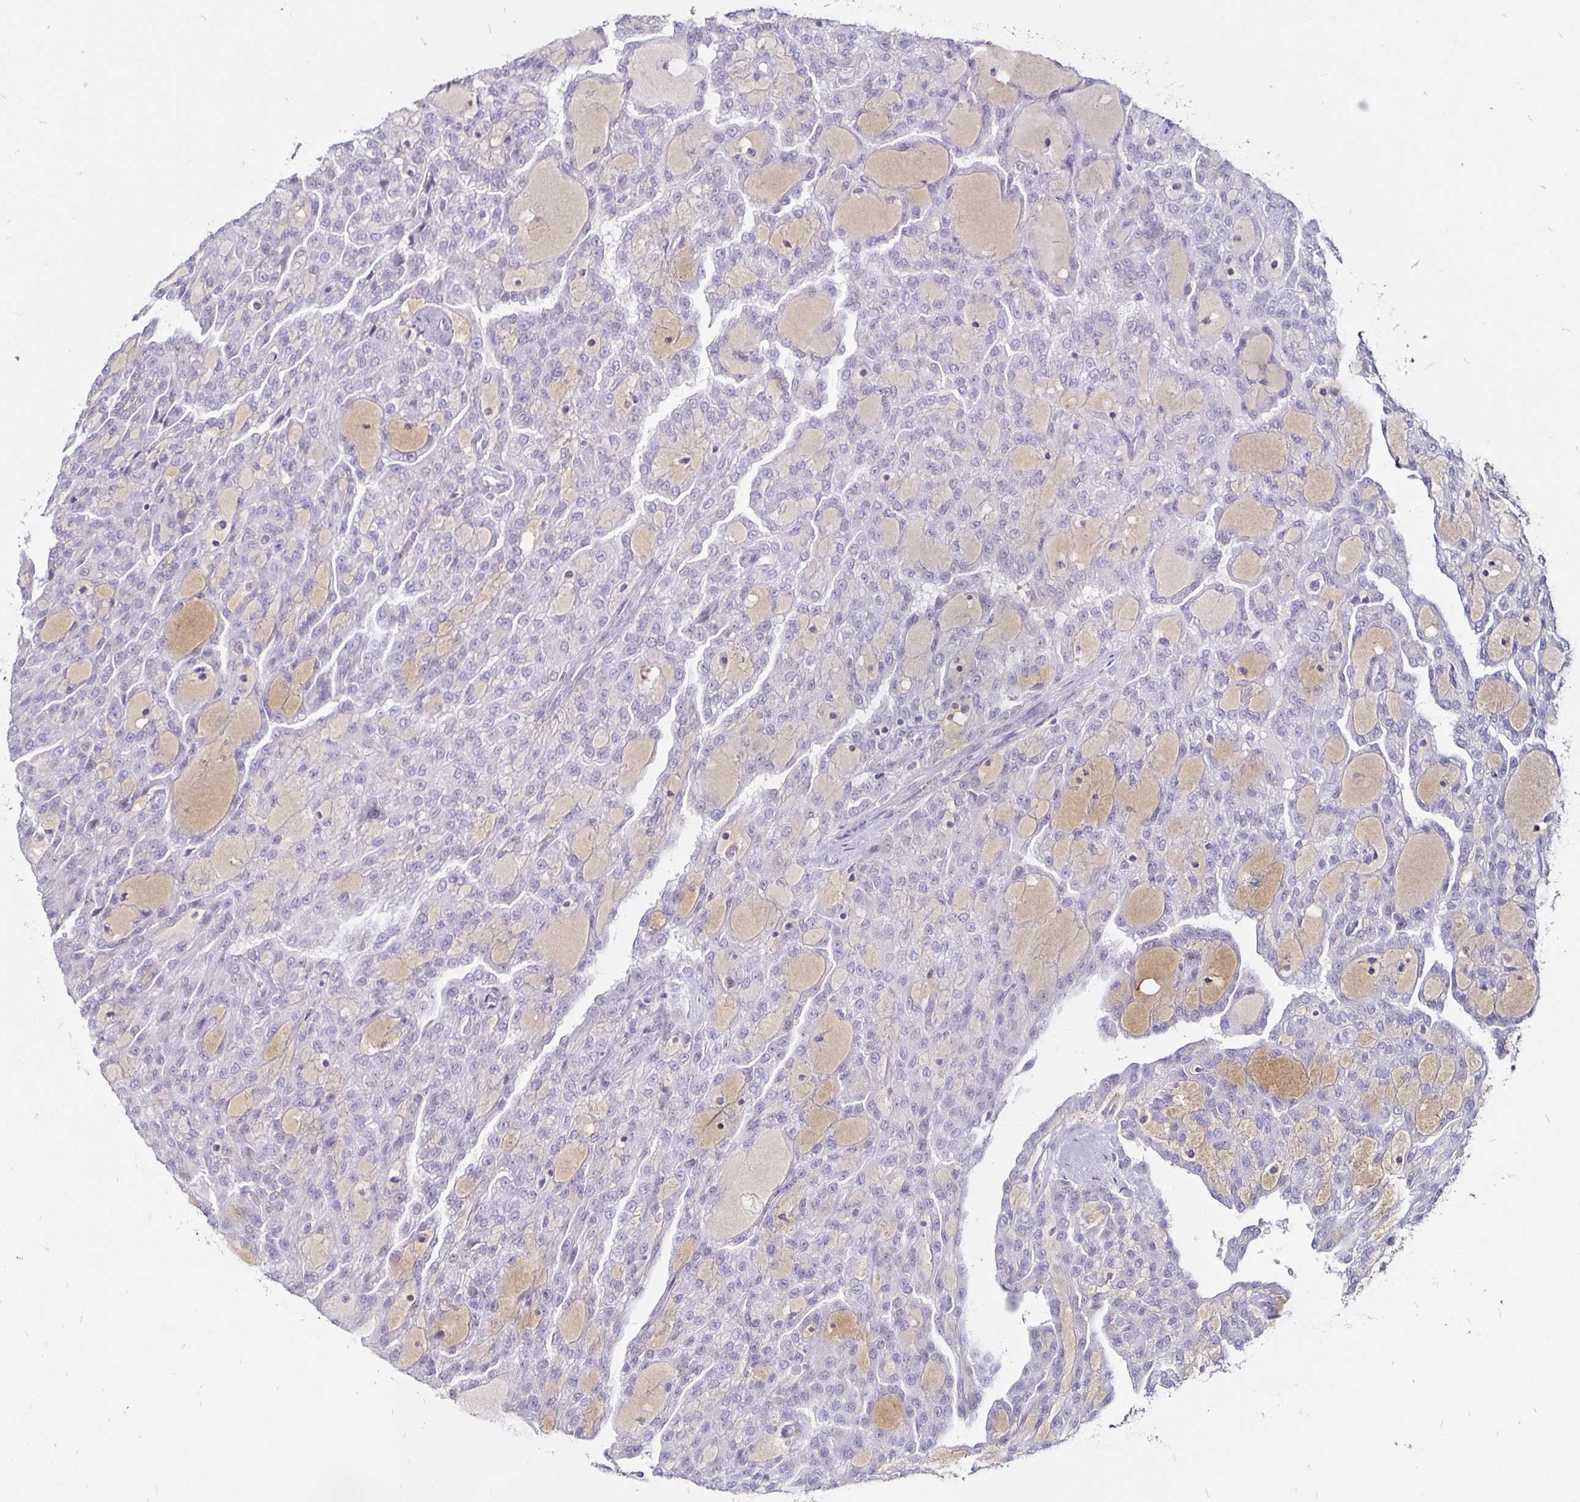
{"staining": {"intensity": "negative", "quantity": "none", "location": "none"}, "tissue": "renal cancer", "cell_type": "Tumor cells", "image_type": "cancer", "snomed": [{"axis": "morphology", "description": "Adenocarcinoma, NOS"}, {"axis": "topography", "description": "Kidney"}], "caption": "Tumor cells are negative for protein expression in human renal cancer (adenocarcinoma). (DAB (3,3'-diaminobenzidine) immunohistochemistry (IHC) visualized using brightfield microscopy, high magnification).", "gene": "FAIM2", "patient": {"sex": "male", "age": 63}}